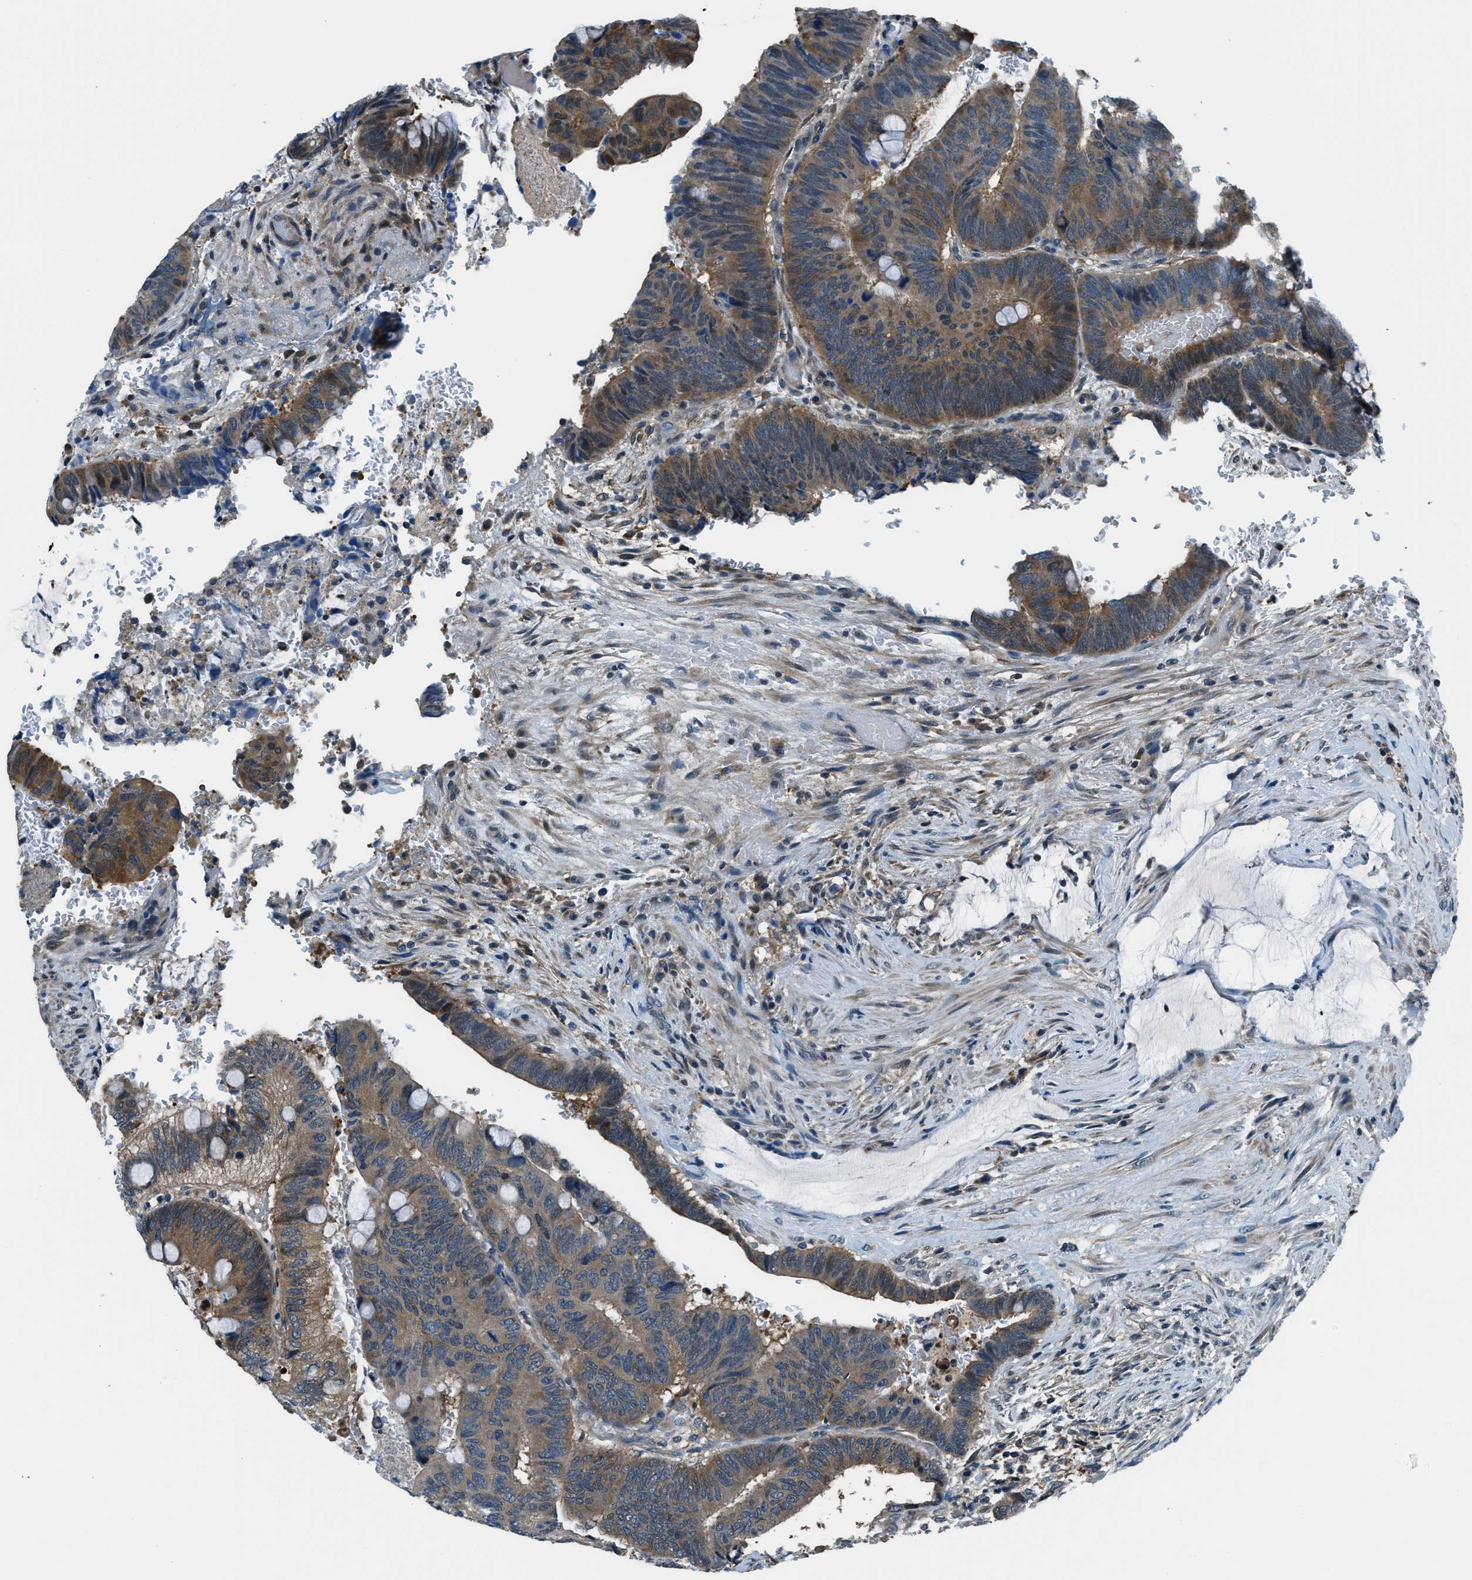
{"staining": {"intensity": "moderate", "quantity": ">75%", "location": "cytoplasmic/membranous"}, "tissue": "colorectal cancer", "cell_type": "Tumor cells", "image_type": "cancer", "snomed": [{"axis": "morphology", "description": "Normal tissue, NOS"}, {"axis": "morphology", "description": "Adenocarcinoma, NOS"}, {"axis": "topography", "description": "Rectum"}], "caption": "Human colorectal adenocarcinoma stained with a brown dye exhibits moderate cytoplasmic/membranous positive expression in approximately >75% of tumor cells.", "gene": "HEBP2", "patient": {"sex": "male", "age": 92}}